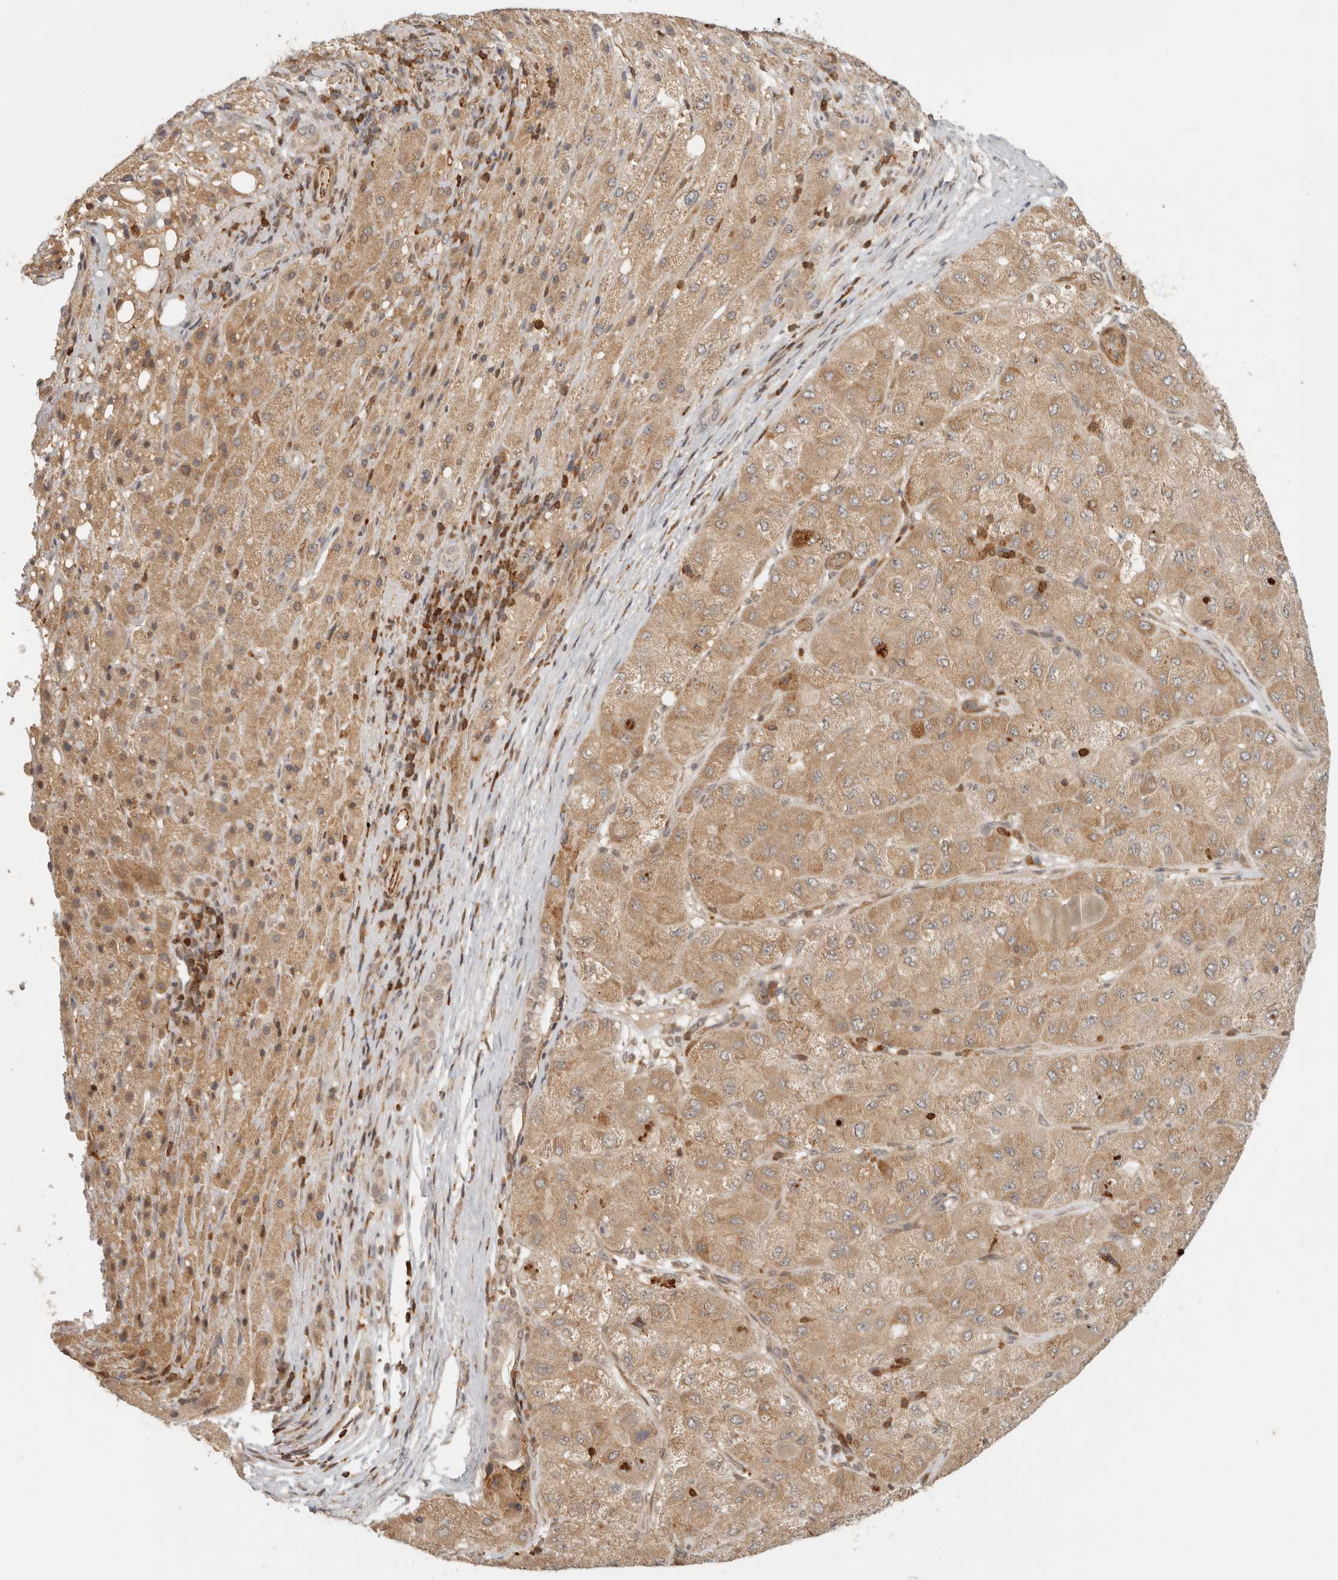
{"staining": {"intensity": "moderate", "quantity": ">75%", "location": "cytoplasmic/membranous"}, "tissue": "liver cancer", "cell_type": "Tumor cells", "image_type": "cancer", "snomed": [{"axis": "morphology", "description": "Carcinoma, Hepatocellular, NOS"}, {"axis": "topography", "description": "Liver"}], "caption": "DAB immunohistochemical staining of liver cancer (hepatocellular carcinoma) exhibits moderate cytoplasmic/membranous protein staining in approximately >75% of tumor cells.", "gene": "AHDC1", "patient": {"sex": "male", "age": 80}}